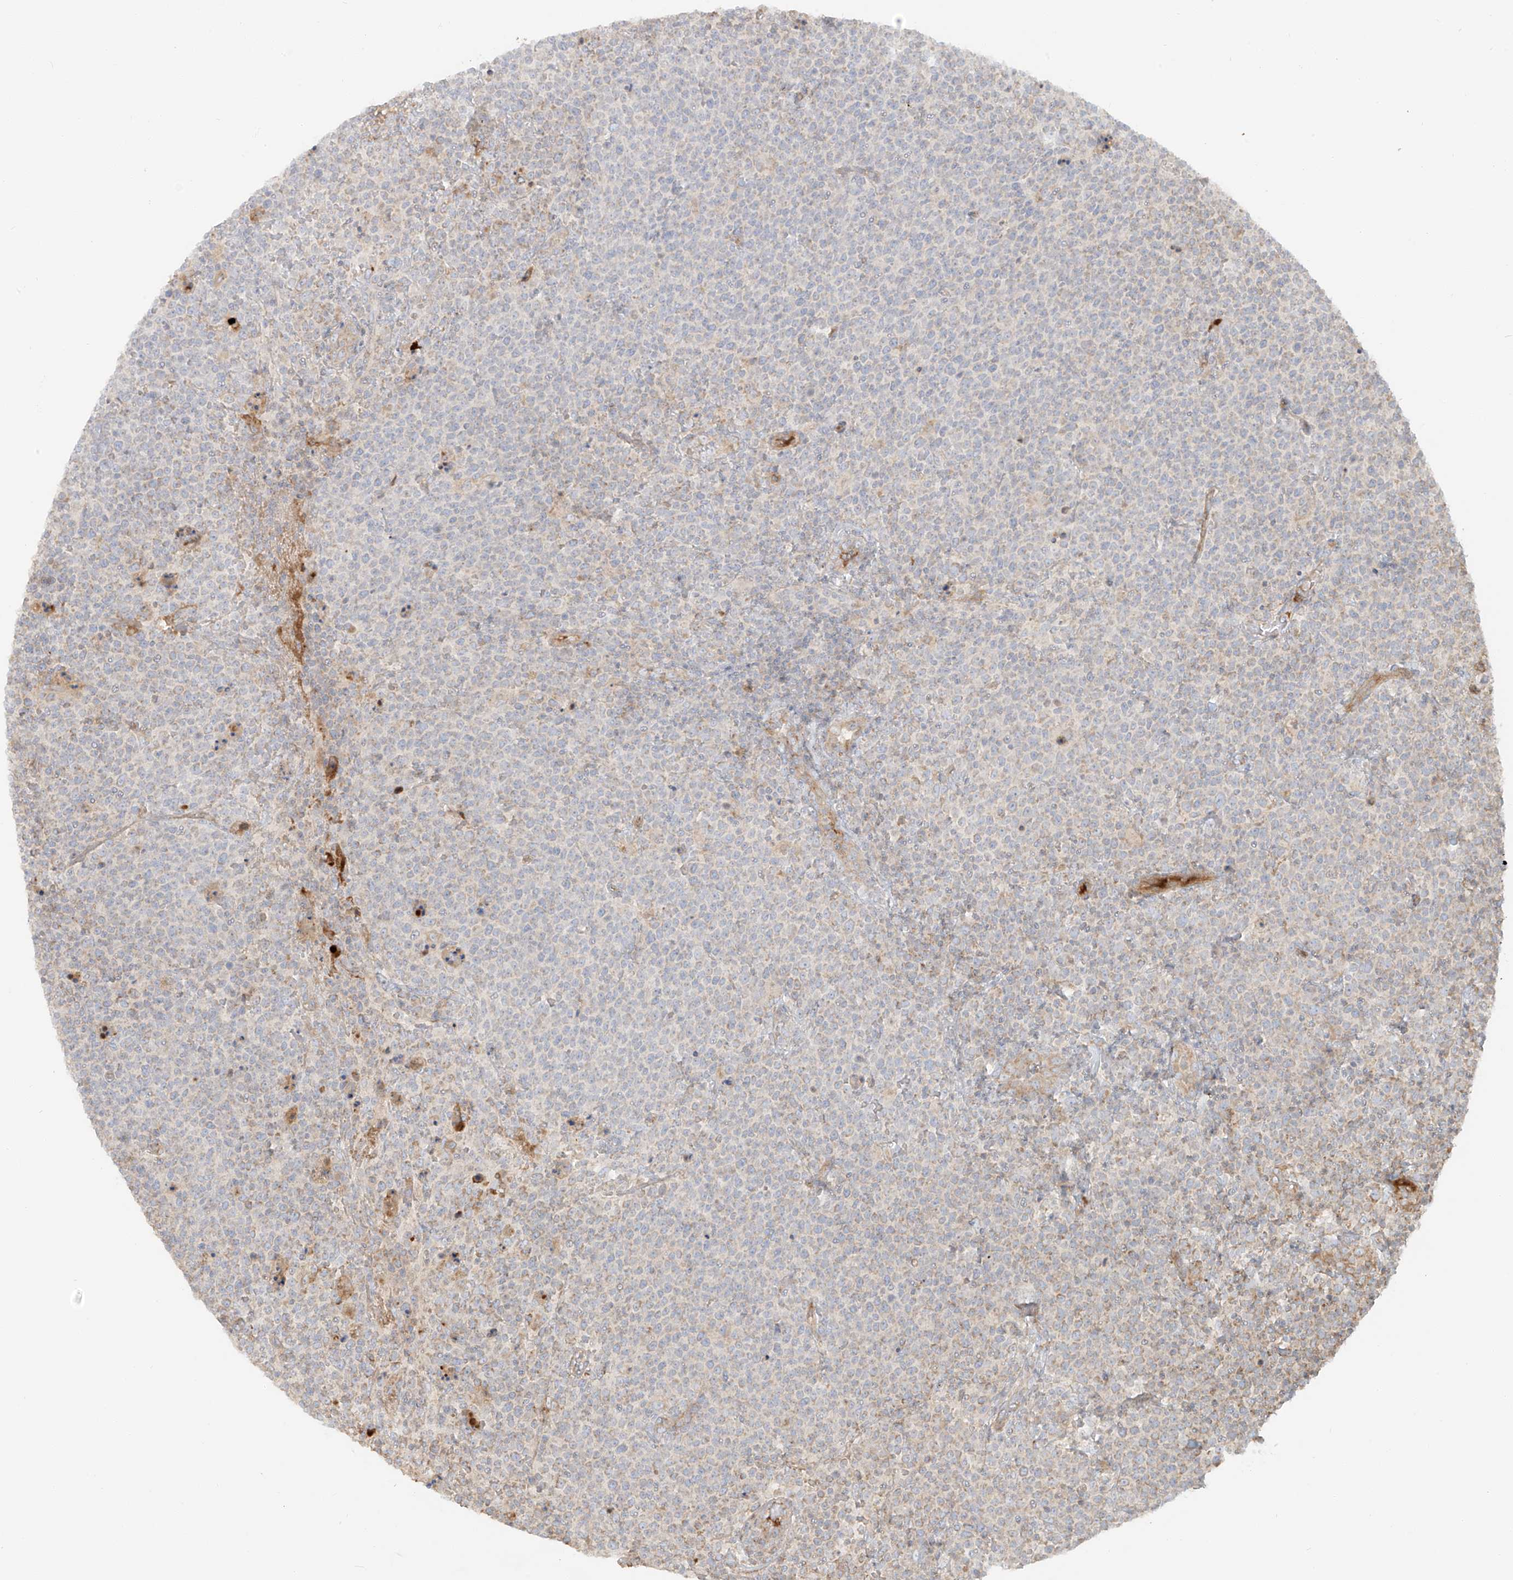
{"staining": {"intensity": "negative", "quantity": "none", "location": "none"}, "tissue": "lymphoma", "cell_type": "Tumor cells", "image_type": "cancer", "snomed": [{"axis": "morphology", "description": "Malignant lymphoma, non-Hodgkin's type, High grade"}, {"axis": "topography", "description": "Lymph node"}], "caption": "High magnification brightfield microscopy of lymphoma stained with DAB (3,3'-diaminobenzidine) (brown) and counterstained with hematoxylin (blue): tumor cells show no significant staining.", "gene": "MIPEP", "patient": {"sex": "male", "age": 61}}